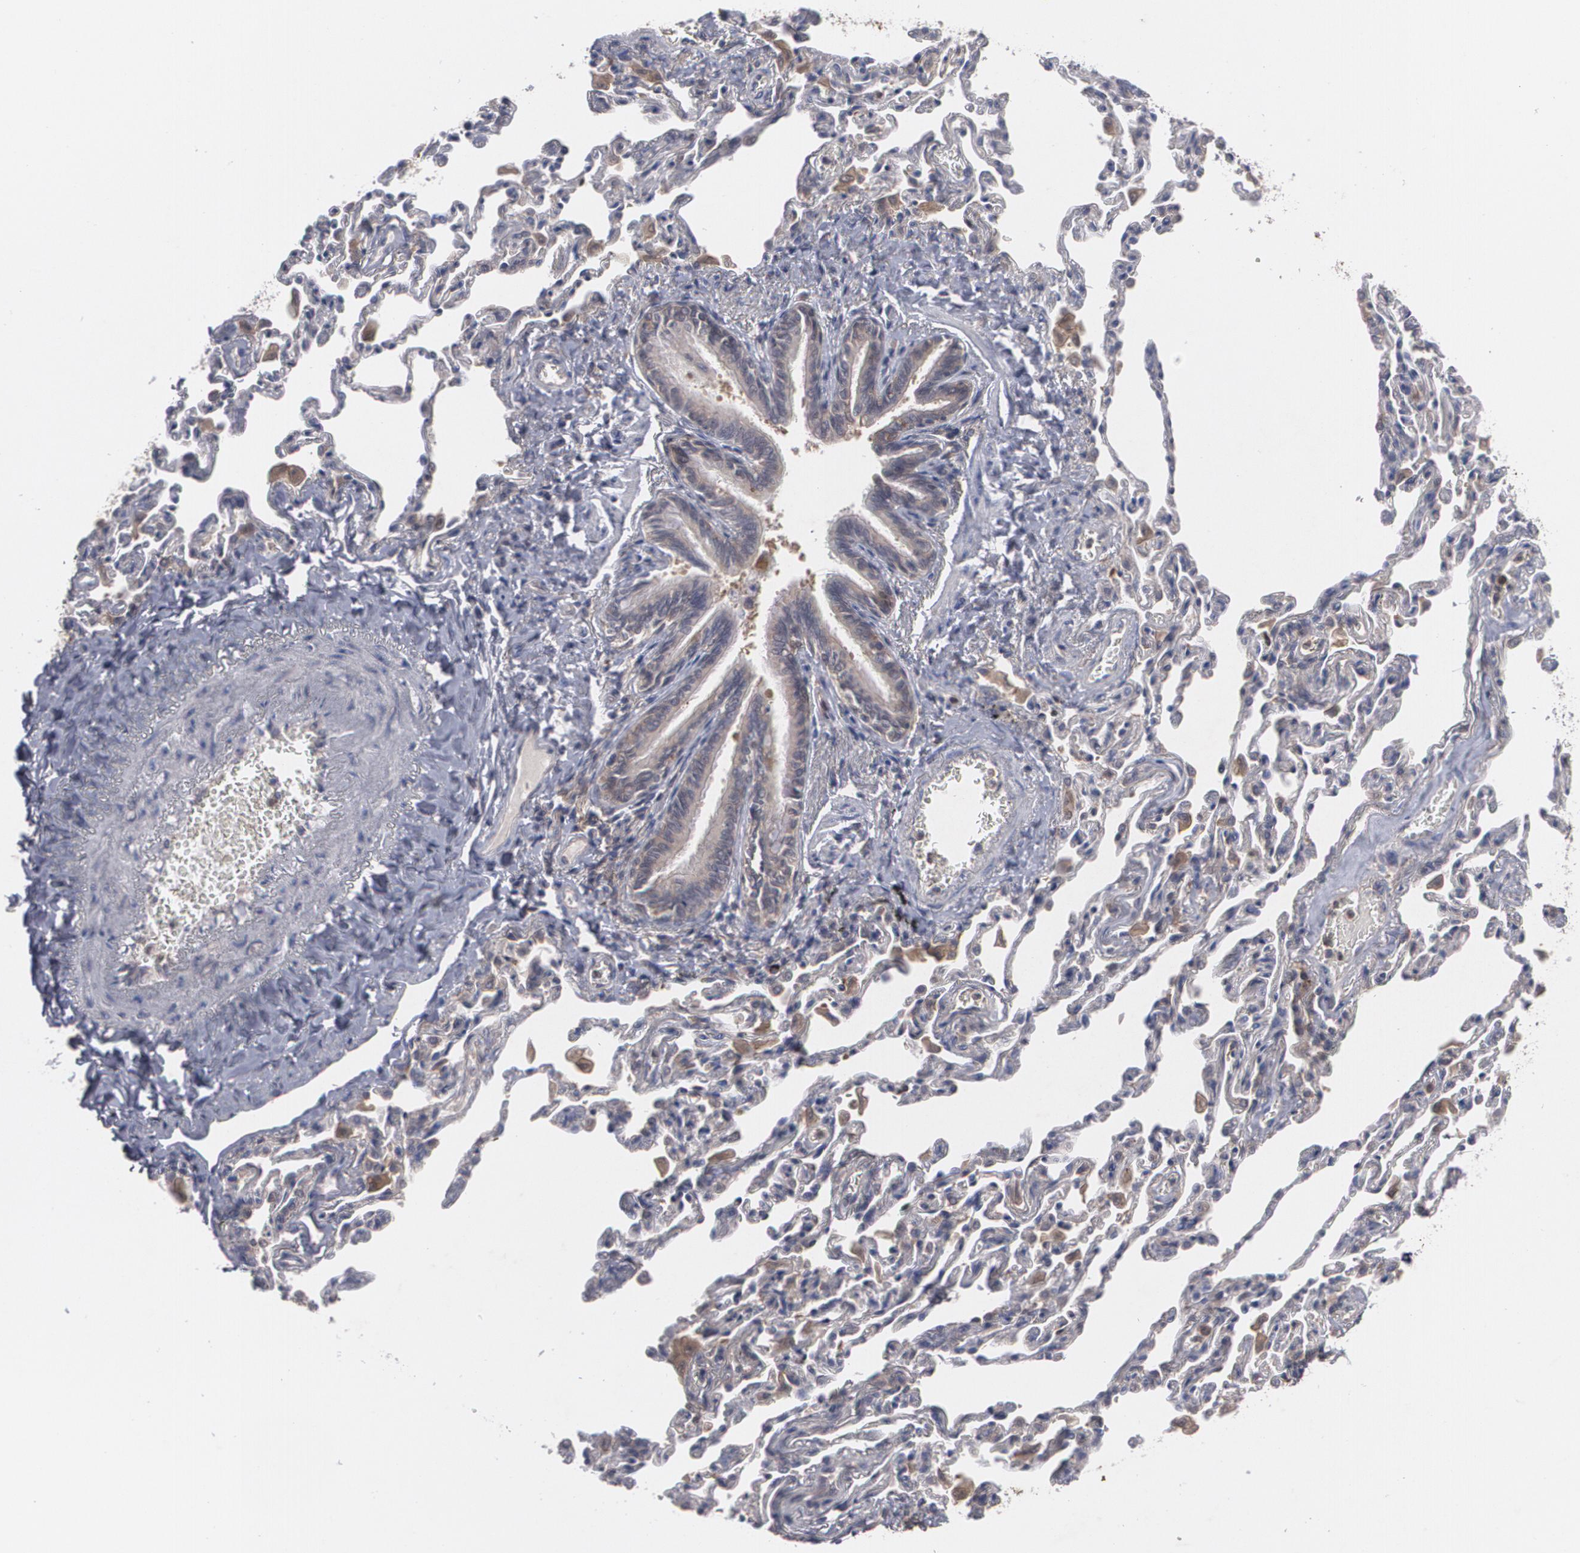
{"staining": {"intensity": "strong", "quantity": ">75%", "location": "cytoplasmic/membranous"}, "tissue": "bronchus", "cell_type": "Respiratory epithelial cells", "image_type": "normal", "snomed": [{"axis": "morphology", "description": "Normal tissue, NOS"}, {"axis": "topography", "description": "Lung"}], "caption": "Brown immunohistochemical staining in benign human bronchus shows strong cytoplasmic/membranous positivity in about >75% of respiratory epithelial cells. Using DAB (3,3'-diaminobenzidine) (brown) and hematoxylin (blue) stains, captured at high magnification using brightfield microscopy.", "gene": "HTT", "patient": {"sex": "male", "age": 64}}